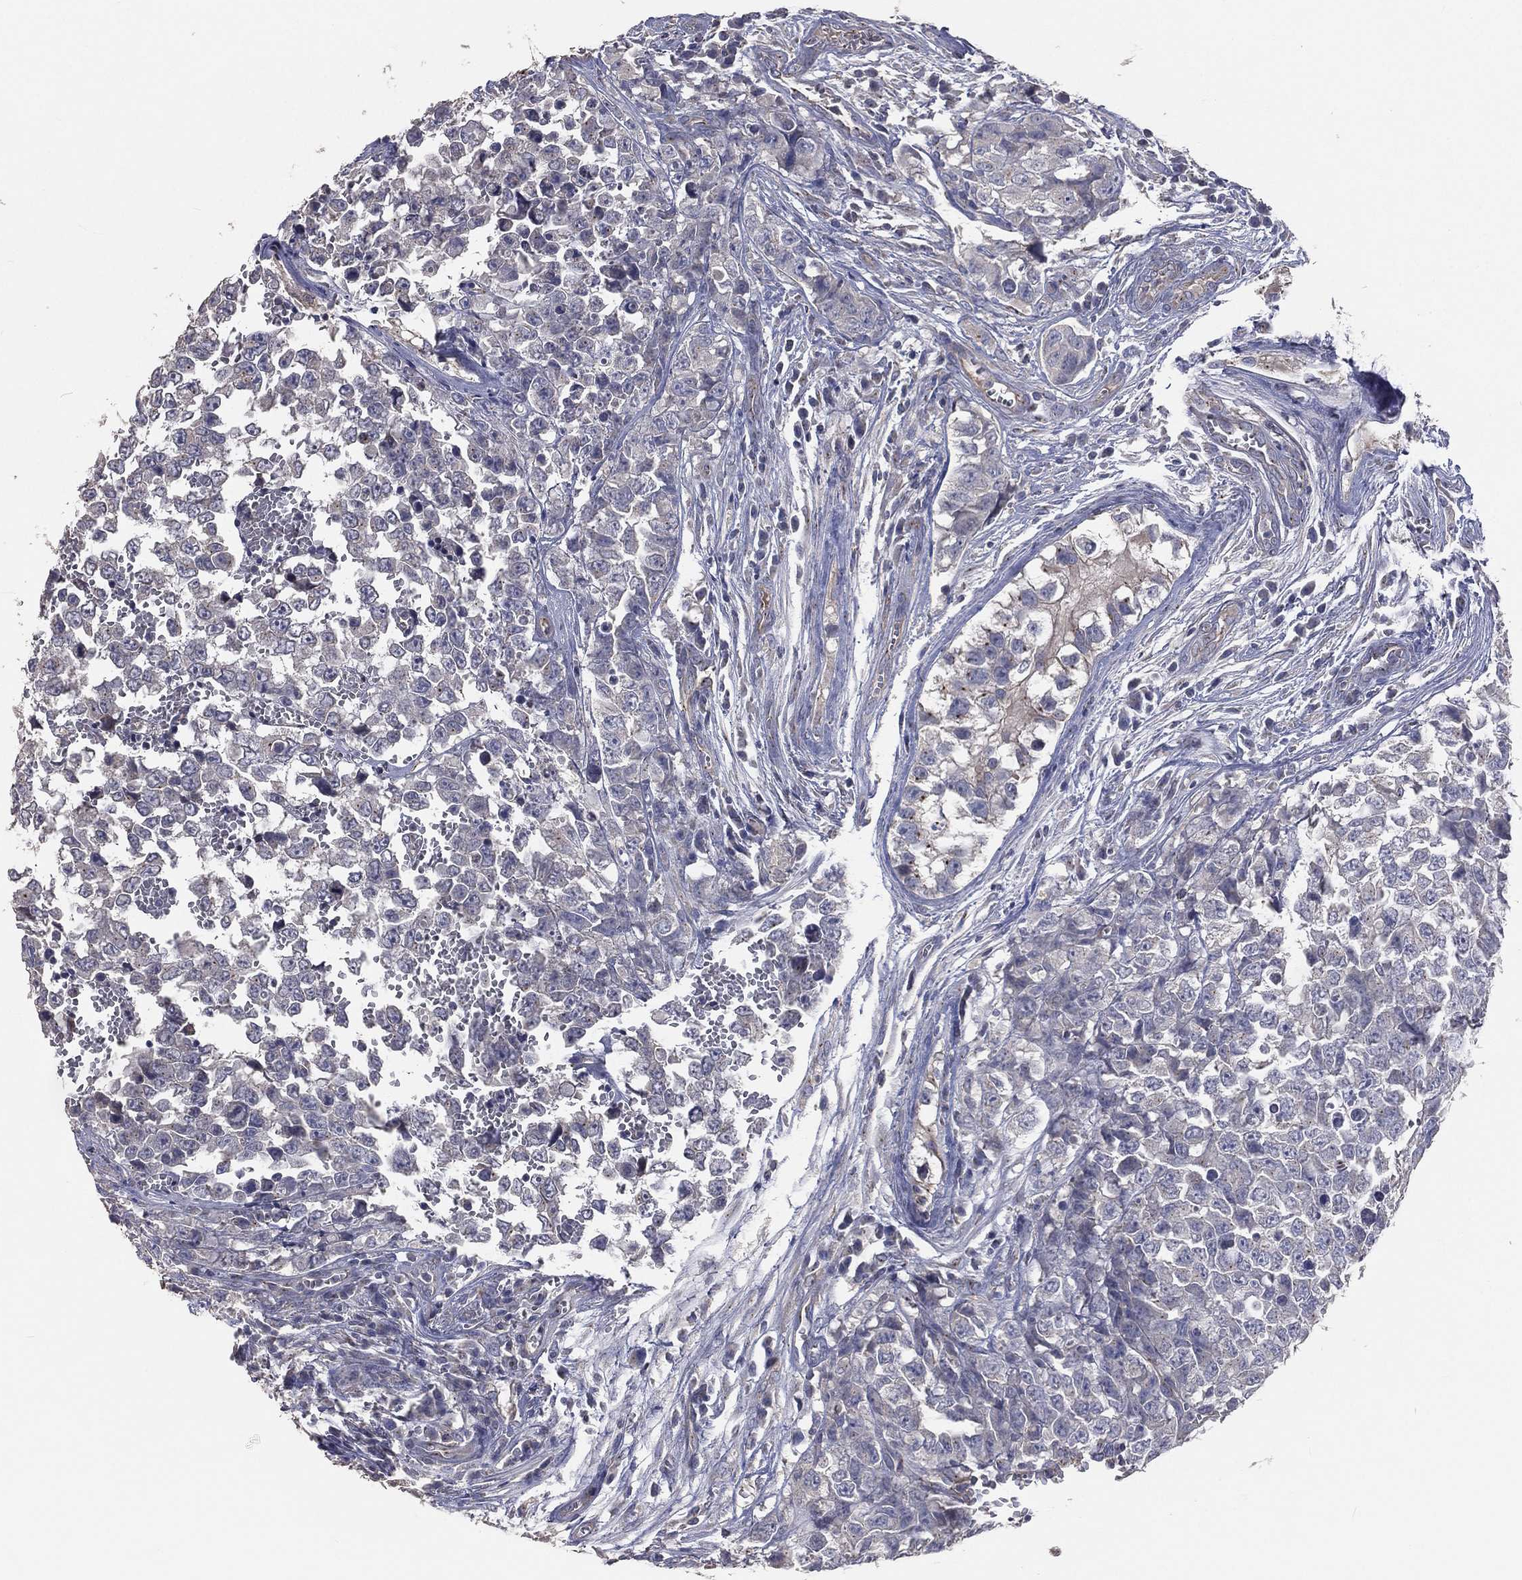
{"staining": {"intensity": "negative", "quantity": "none", "location": "none"}, "tissue": "testis cancer", "cell_type": "Tumor cells", "image_type": "cancer", "snomed": [{"axis": "morphology", "description": "Carcinoma, Embryonal, NOS"}, {"axis": "topography", "description": "Testis"}], "caption": "A high-resolution photomicrograph shows IHC staining of testis cancer, which demonstrates no significant expression in tumor cells.", "gene": "CROCC", "patient": {"sex": "male", "age": 23}}